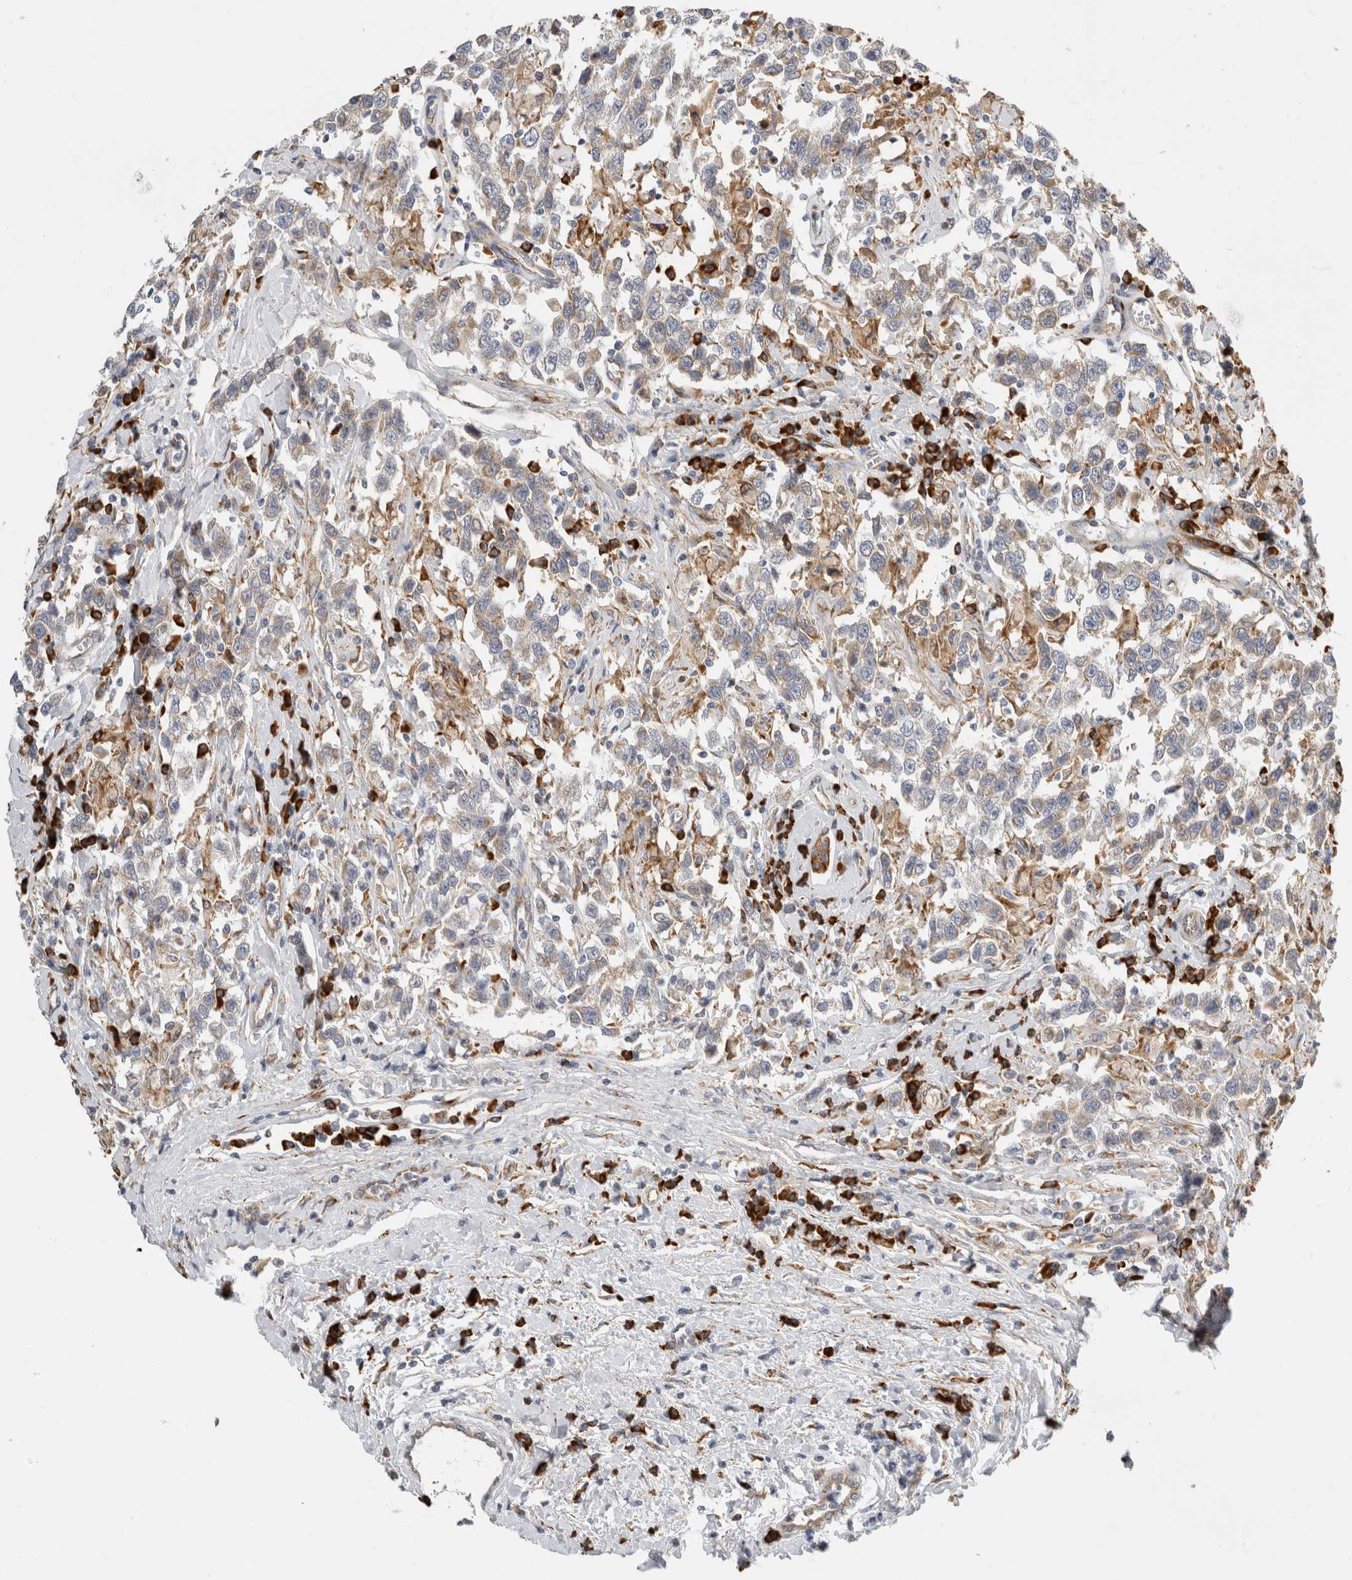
{"staining": {"intensity": "weak", "quantity": "<25%", "location": "cytoplasmic/membranous"}, "tissue": "testis cancer", "cell_type": "Tumor cells", "image_type": "cancer", "snomed": [{"axis": "morphology", "description": "Seminoma, NOS"}, {"axis": "topography", "description": "Testis"}], "caption": "High power microscopy photomicrograph of an immunohistochemistry (IHC) histopathology image of testis cancer (seminoma), revealing no significant positivity in tumor cells. Nuclei are stained in blue.", "gene": "RPN2", "patient": {"sex": "male", "age": 41}}